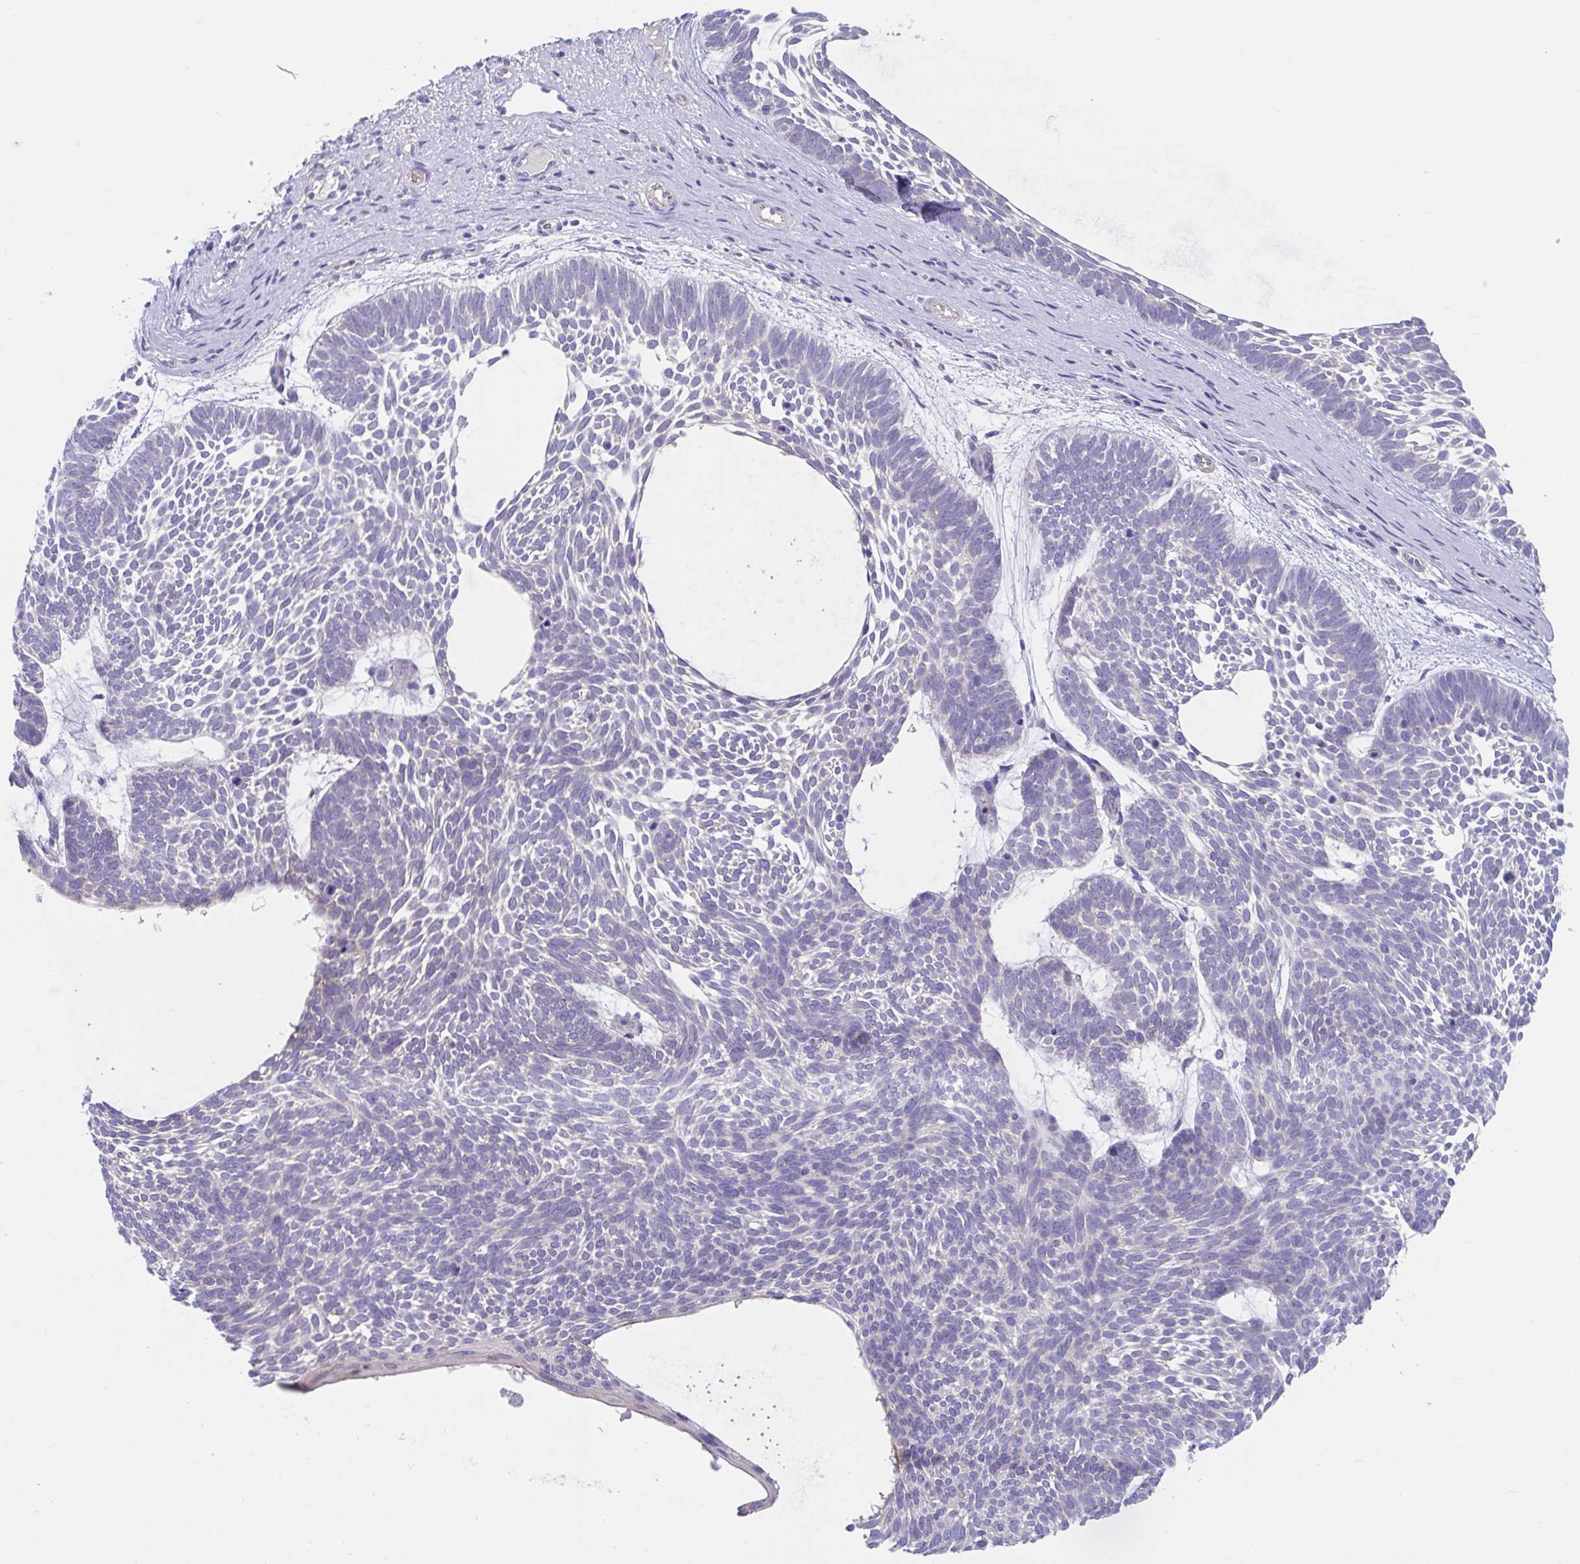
{"staining": {"intensity": "negative", "quantity": "none", "location": "none"}, "tissue": "skin cancer", "cell_type": "Tumor cells", "image_type": "cancer", "snomed": [{"axis": "morphology", "description": "Basal cell carcinoma"}, {"axis": "topography", "description": "Skin"}, {"axis": "topography", "description": "Skin of face"}], "caption": "High power microscopy image of an immunohistochemistry (IHC) micrograph of skin basal cell carcinoma, revealing no significant positivity in tumor cells. (DAB IHC, high magnification).", "gene": "TTC30B", "patient": {"sex": "male", "age": 83}}